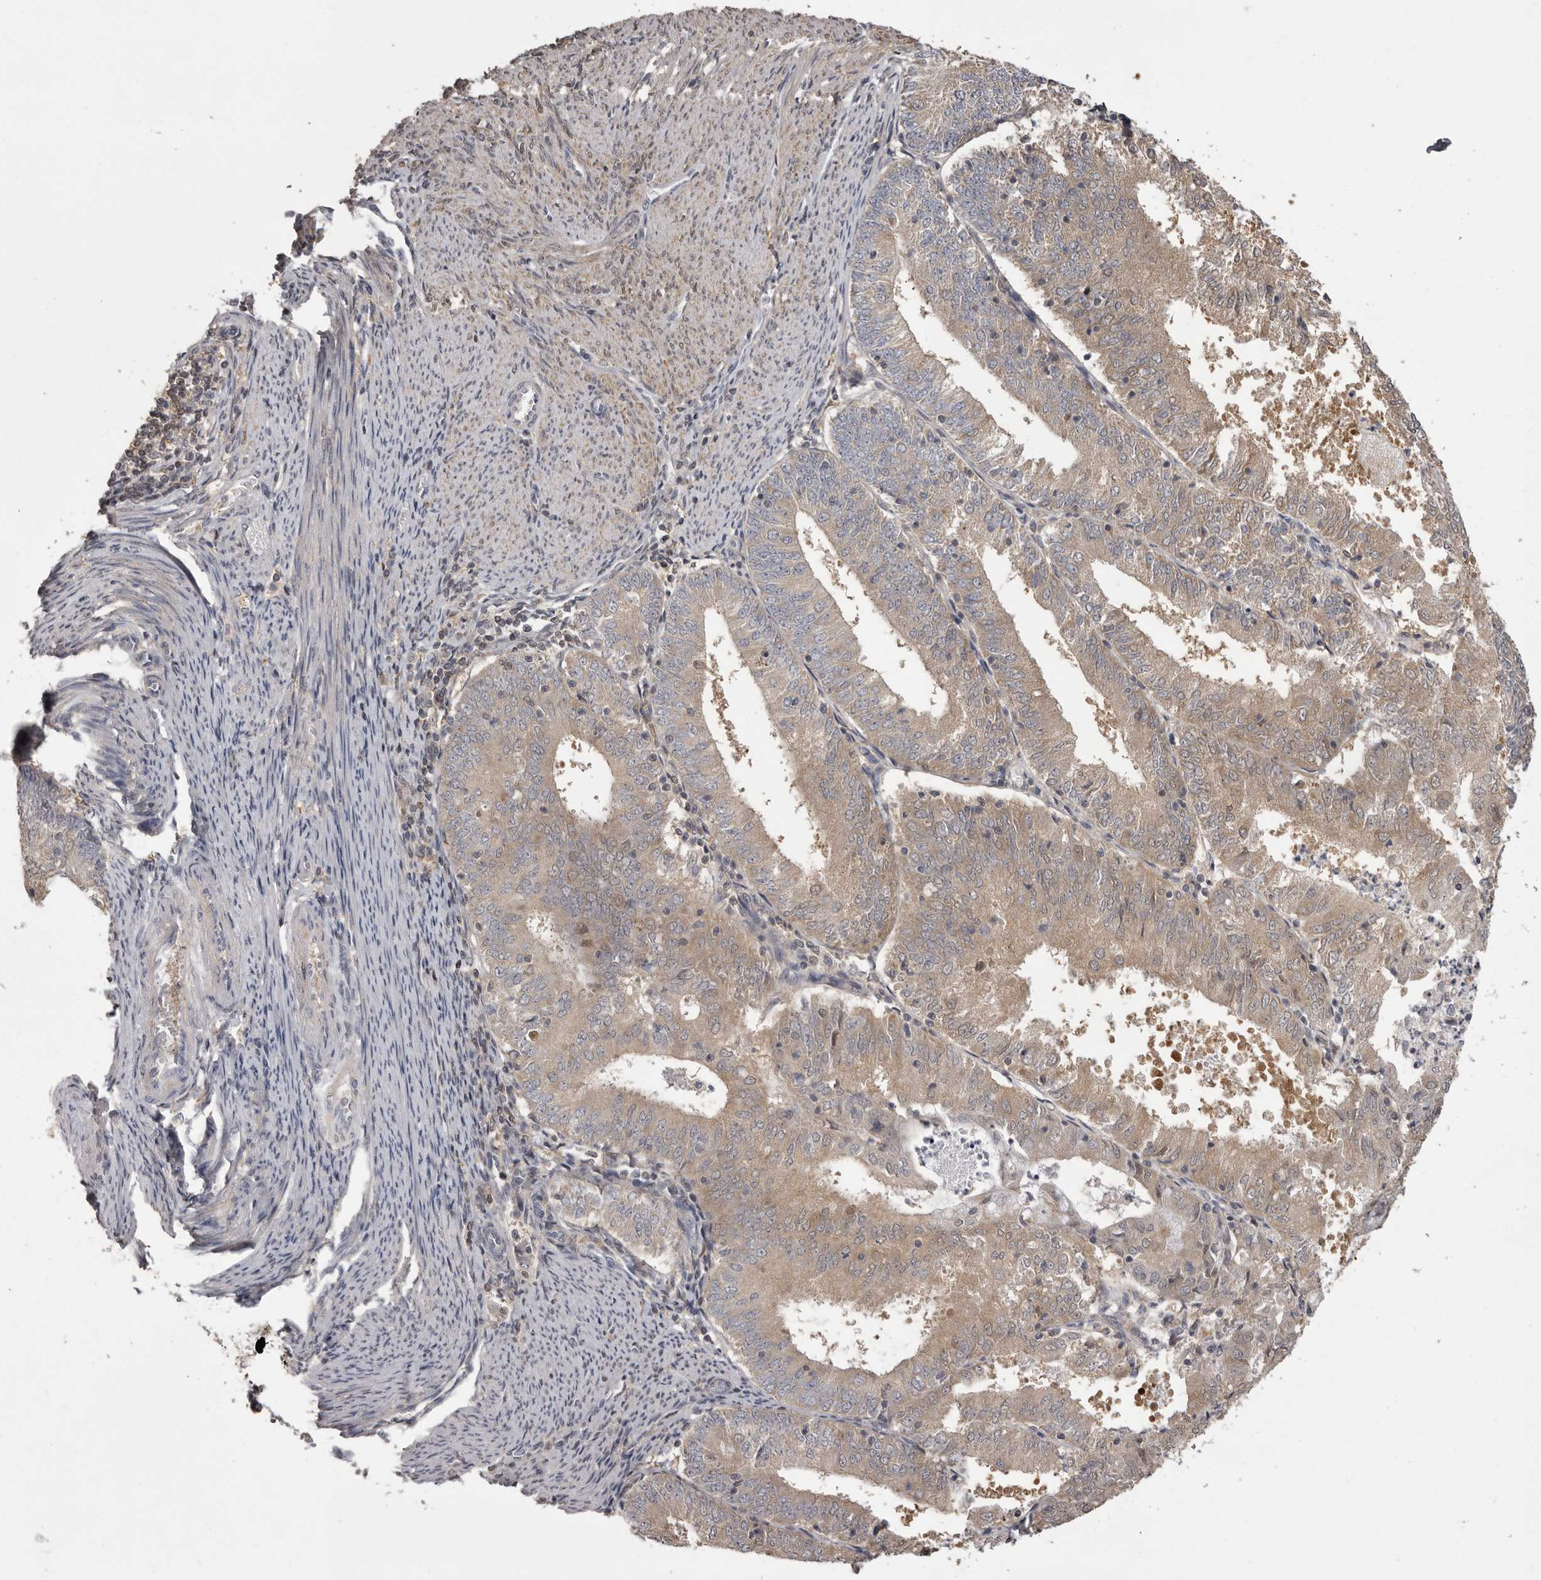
{"staining": {"intensity": "weak", "quantity": ">75%", "location": "cytoplasmic/membranous"}, "tissue": "endometrial cancer", "cell_type": "Tumor cells", "image_type": "cancer", "snomed": [{"axis": "morphology", "description": "Adenocarcinoma, NOS"}, {"axis": "topography", "description": "Endometrium"}], "caption": "Endometrial adenocarcinoma stained with a protein marker exhibits weak staining in tumor cells.", "gene": "MDH1", "patient": {"sex": "female", "age": 57}}